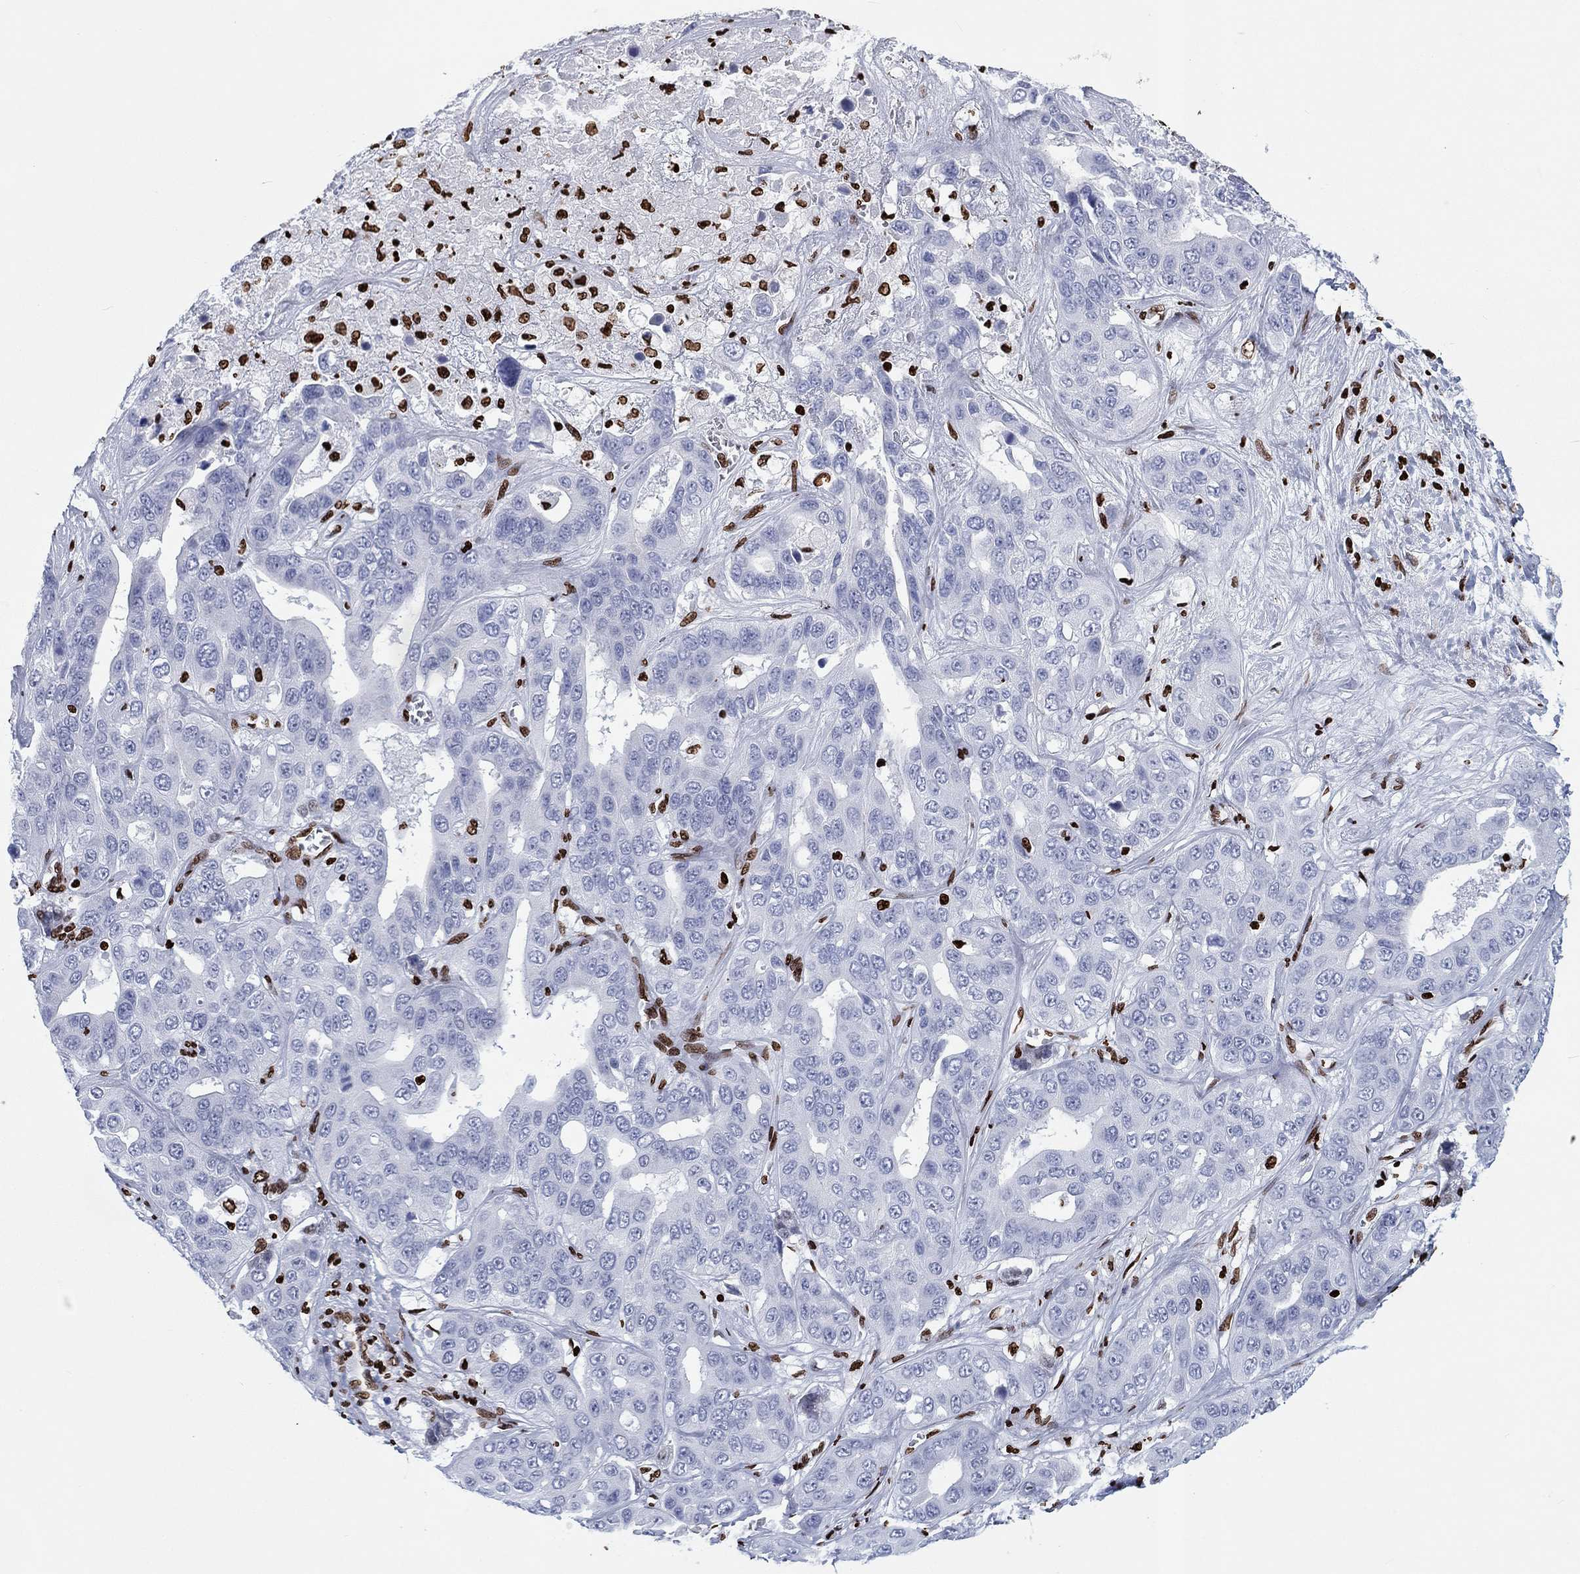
{"staining": {"intensity": "negative", "quantity": "none", "location": "none"}, "tissue": "liver cancer", "cell_type": "Tumor cells", "image_type": "cancer", "snomed": [{"axis": "morphology", "description": "Cholangiocarcinoma"}, {"axis": "topography", "description": "Liver"}], "caption": "This is a photomicrograph of immunohistochemistry (IHC) staining of liver cancer (cholangiocarcinoma), which shows no staining in tumor cells. The staining was performed using DAB (3,3'-diaminobenzidine) to visualize the protein expression in brown, while the nuclei were stained in blue with hematoxylin (Magnification: 20x).", "gene": "H1-5", "patient": {"sex": "female", "age": 52}}